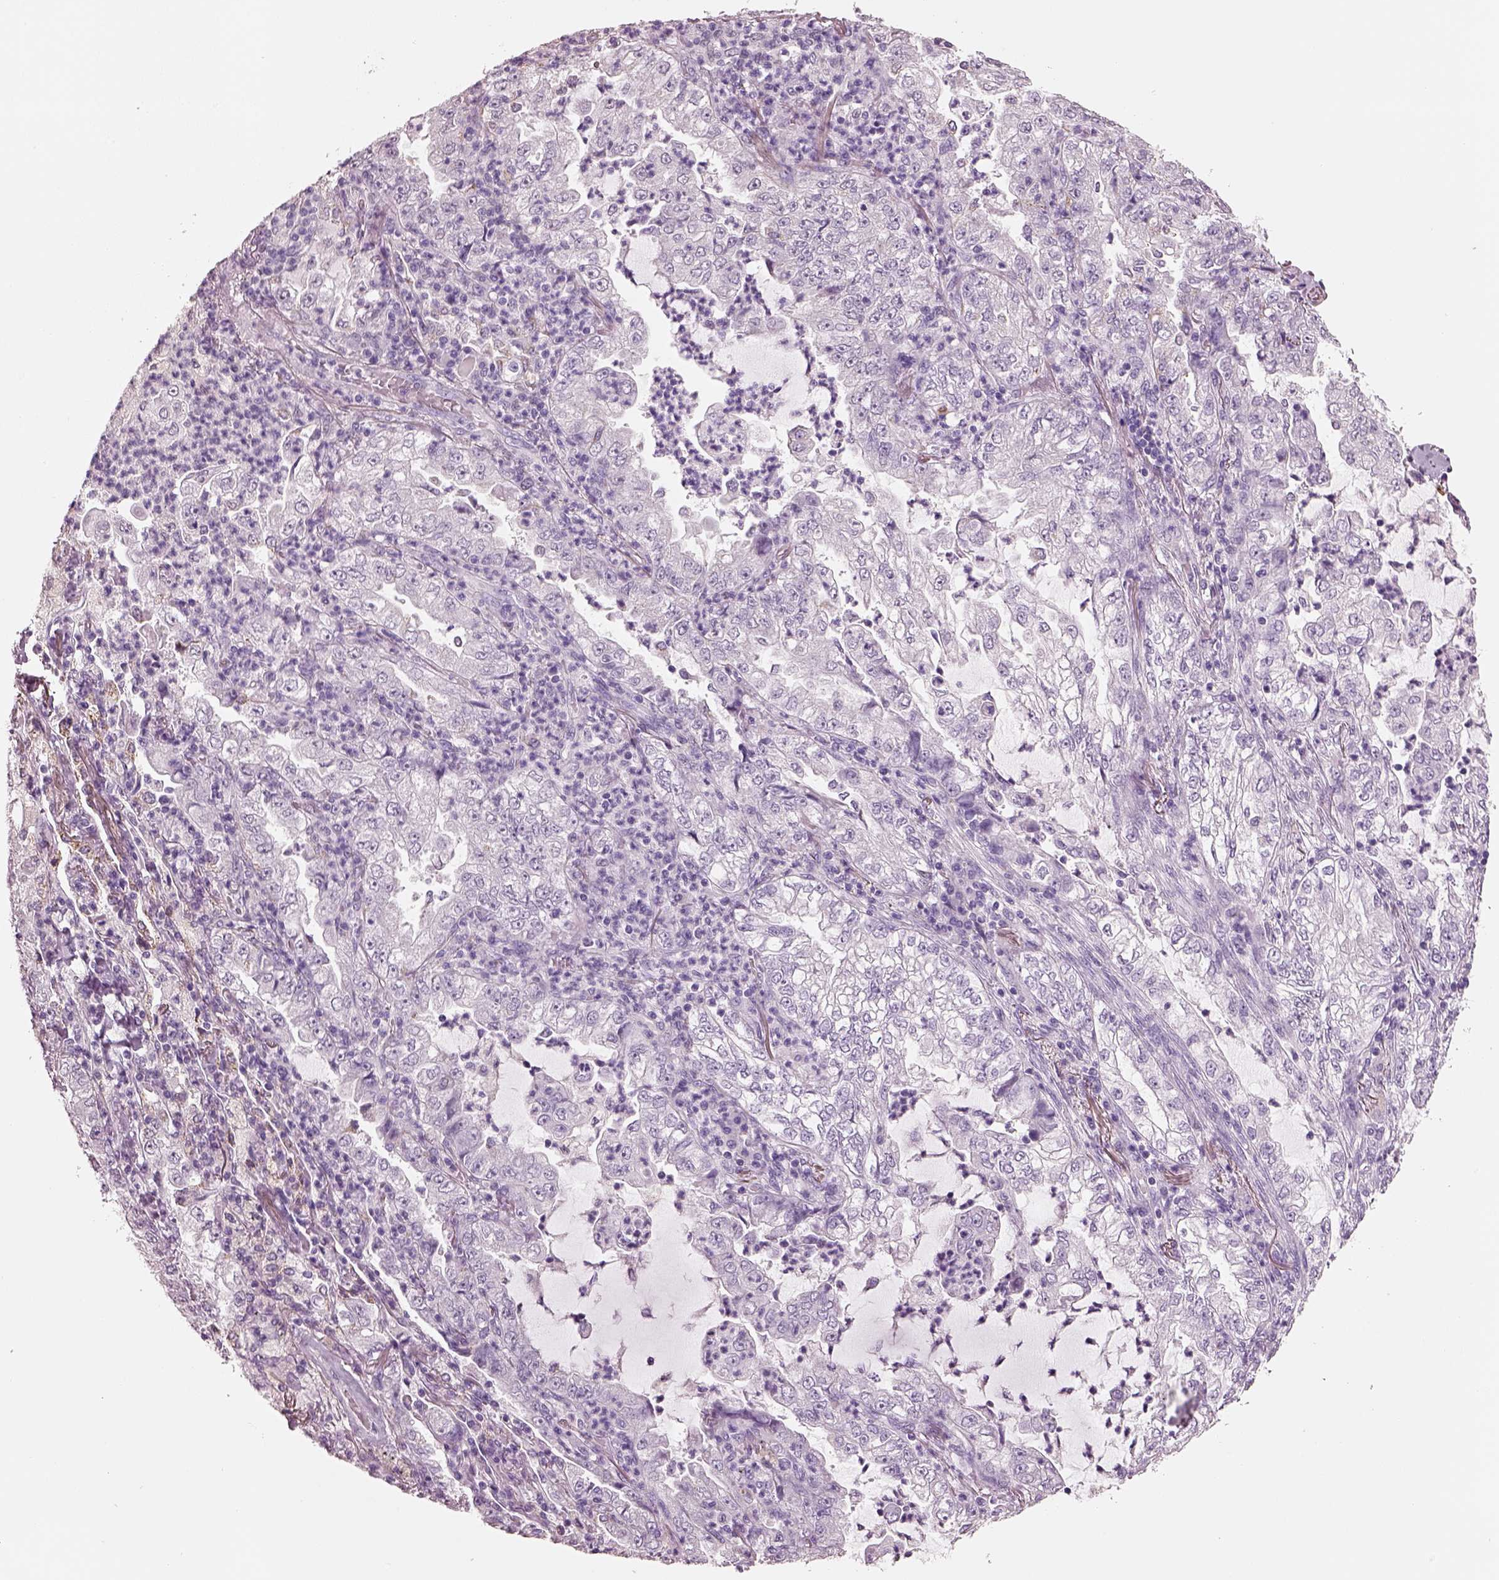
{"staining": {"intensity": "negative", "quantity": "none", "location": "none"}, "tissue": "lung cancer", "cell_type": "Tumor cells", "image_type": "cancer", "snomed": [{"axis": "morphology", "description": "Adenocarcinoma, NOS"}, {"axis": "topography", "description": "Lung"}], "caption": "DAB immunohistochemical staining of human lung cancer shows no significant expression in tumor cells. (Stains: DAB IHC with hematoxylin counter stain, Microscopy: brightfield microscopy at high magnification).", "gene": "ELSPBP1", "patient": {"sex": "female", "age": 73}}